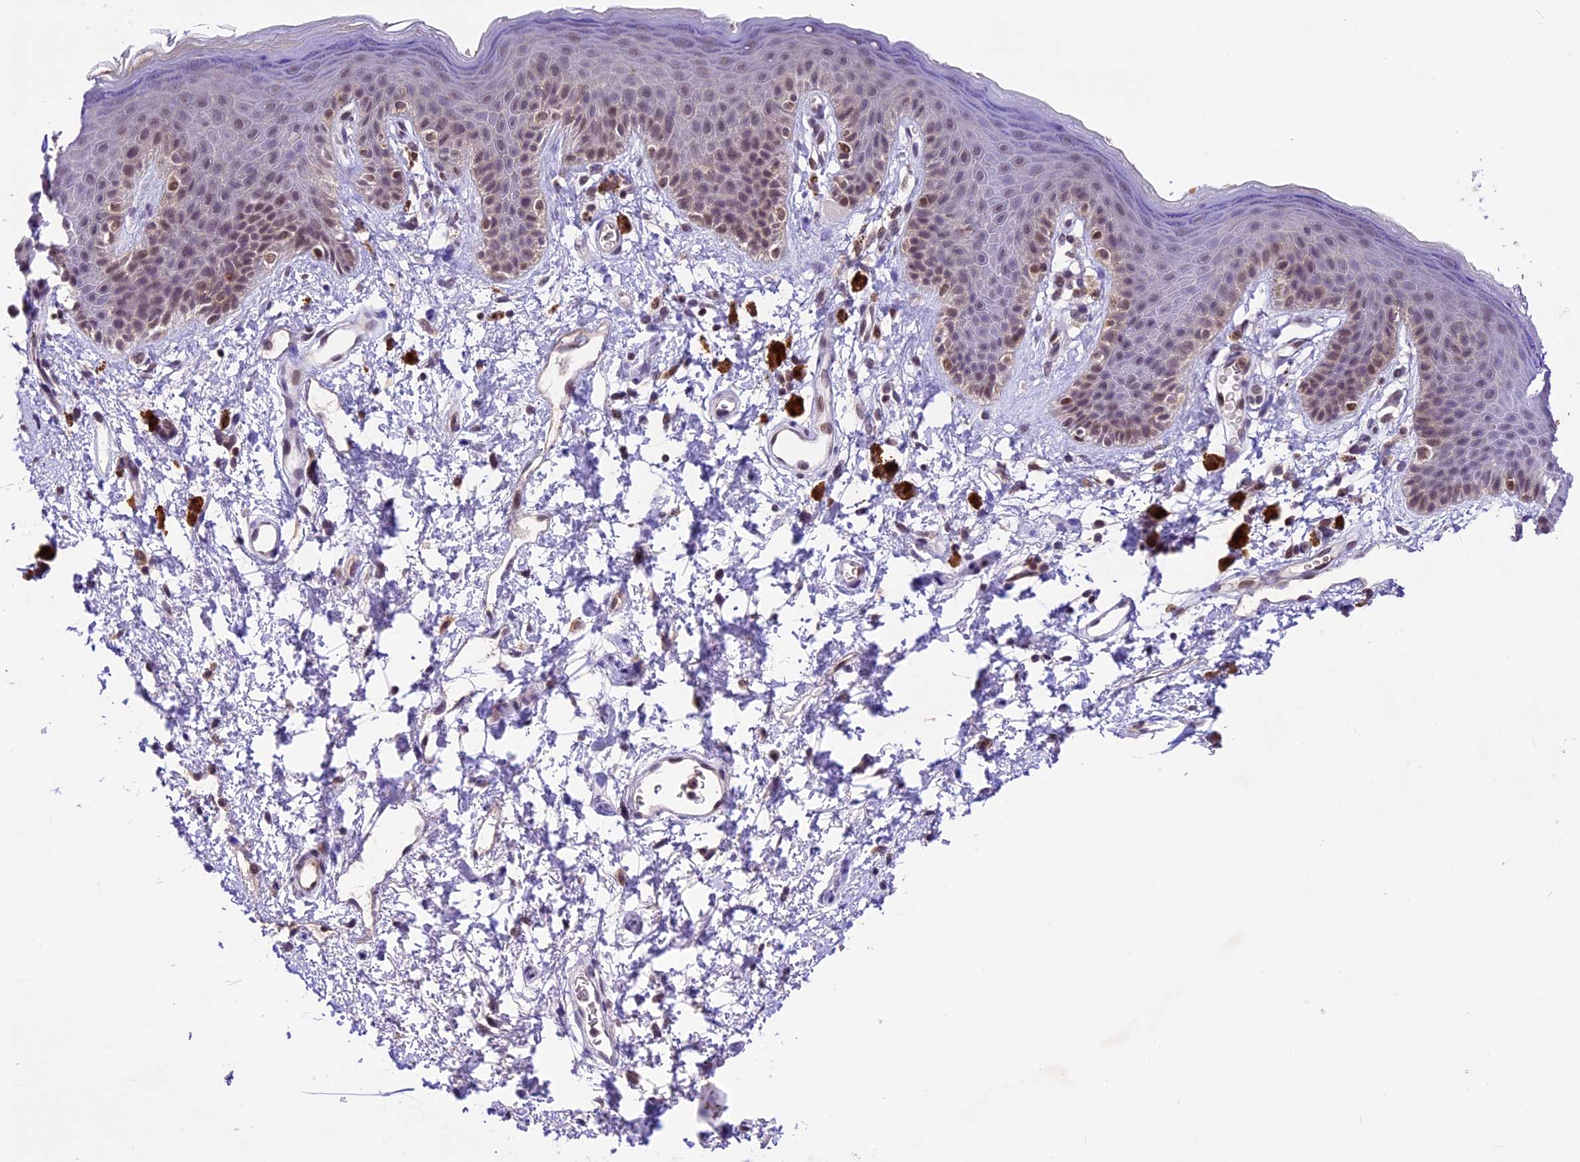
{"staining": {"intensity": "moderate", "quantity": "<25%", "location": "nuclear"}, "tissue": "skin", "cell_type": "Epidermal cells", "image_type": "normal", "snomed": [{"axis": "morphology", "description": "Normal tissue, NOS"}, {"axis": "topography", "description": "Anal"}], "caption": "A micrograph showing moderate nuclear staining in about <25% of epidermal cells in normal skin, as visualized by brown immunohistochemical staining.", "gene": "SHKBP1", "patient": {"sex": "female", "age": 46}}